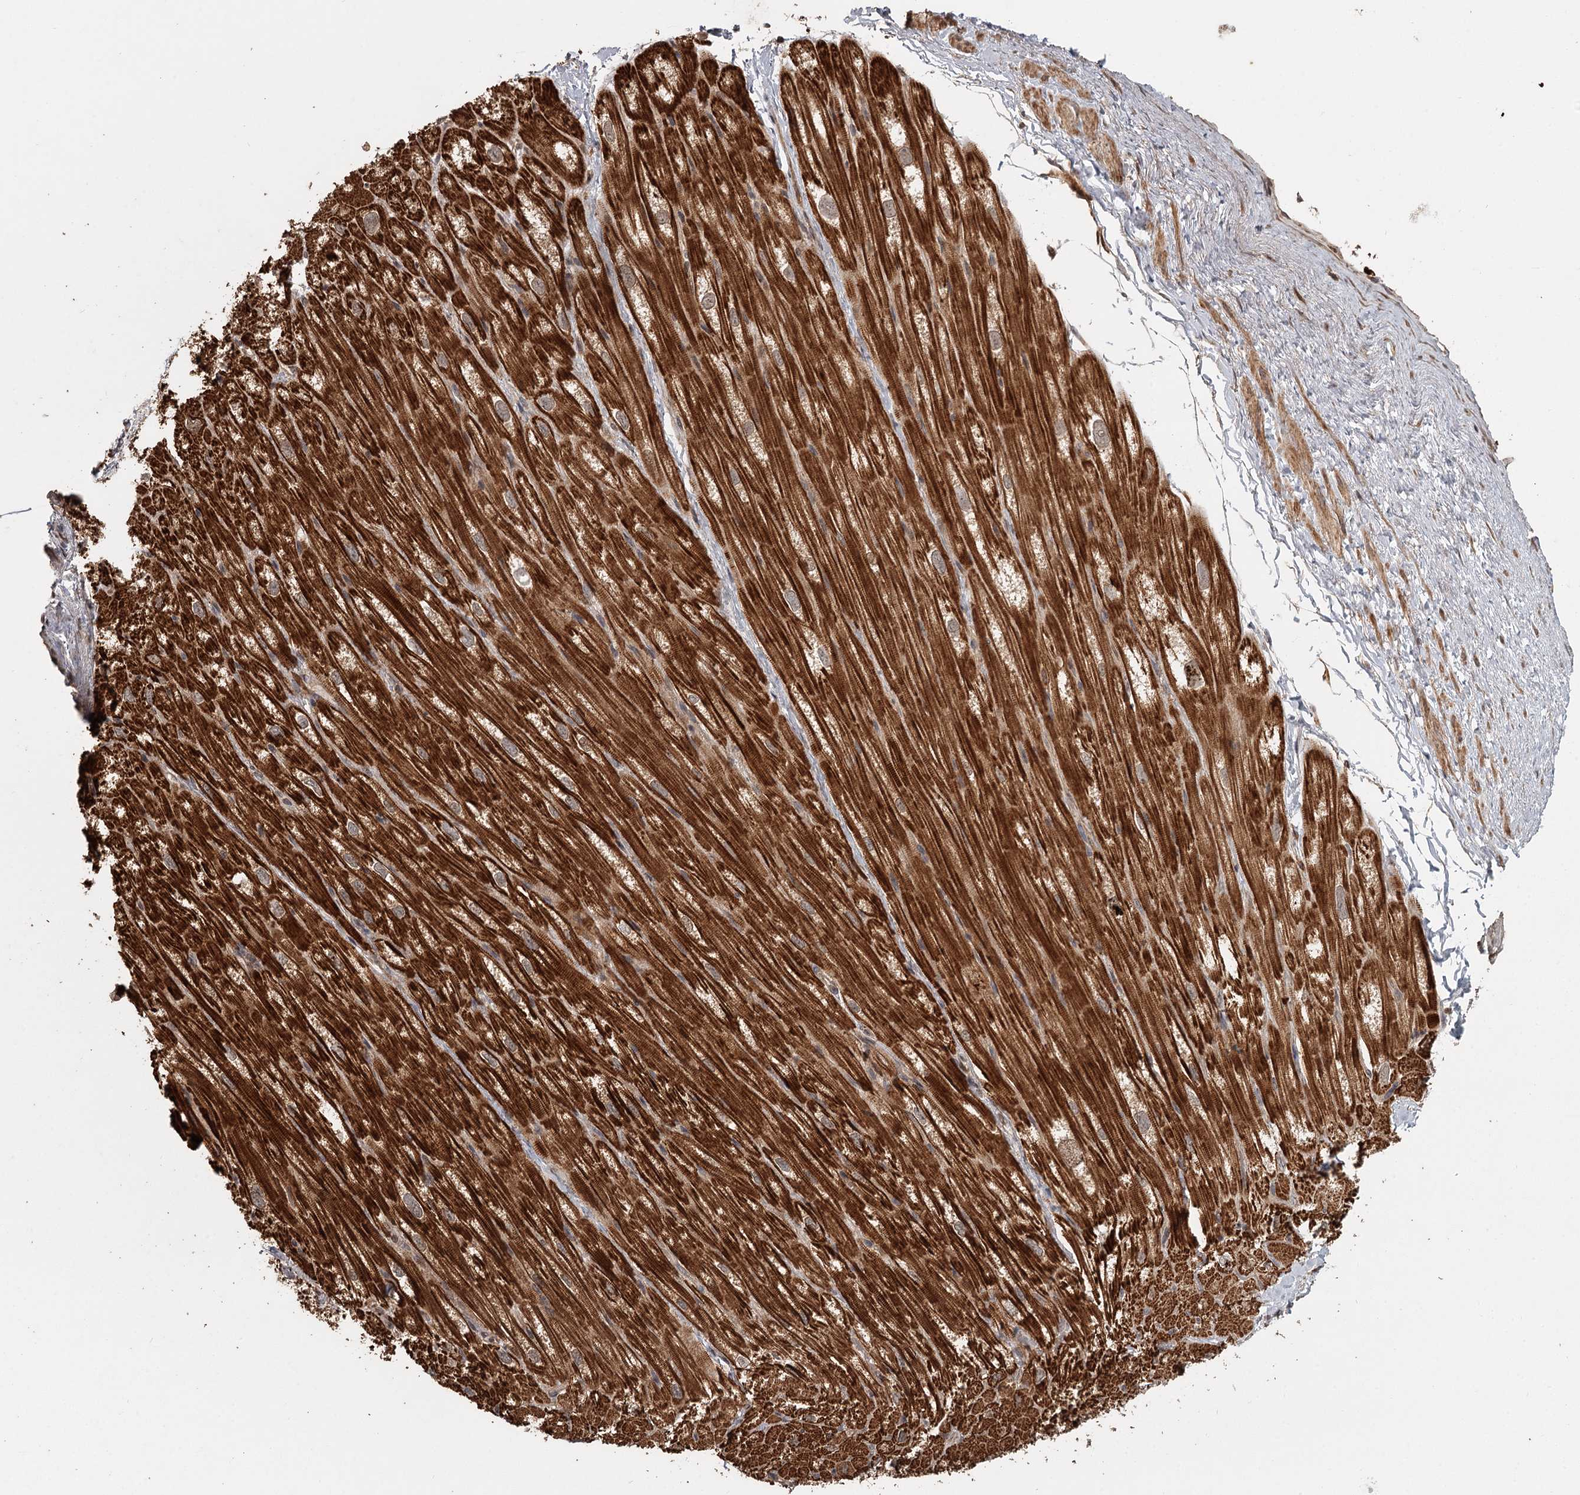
{"staining": {"intensity": "strong", "quantity": ">75%", "location": "cytoplasmic/membranous"}, "tissue": "heart muscle", "cell_type": "Cardiomyocytes", "image_type": "normal", "snomed": [{"axis": "morphology", "description": "Normal tissue, NOS"}, {"axis": "topography", "description": "Heart"}], "caption": "Protein staining displays strong cytoplasmic/membranous expression in approximately >75% of cardiomyocytes in unremarkable heart muscle. Nuclei are stained in blue.", "gene": "FAXC", "patient": {"sex": "male", "age": 50}}